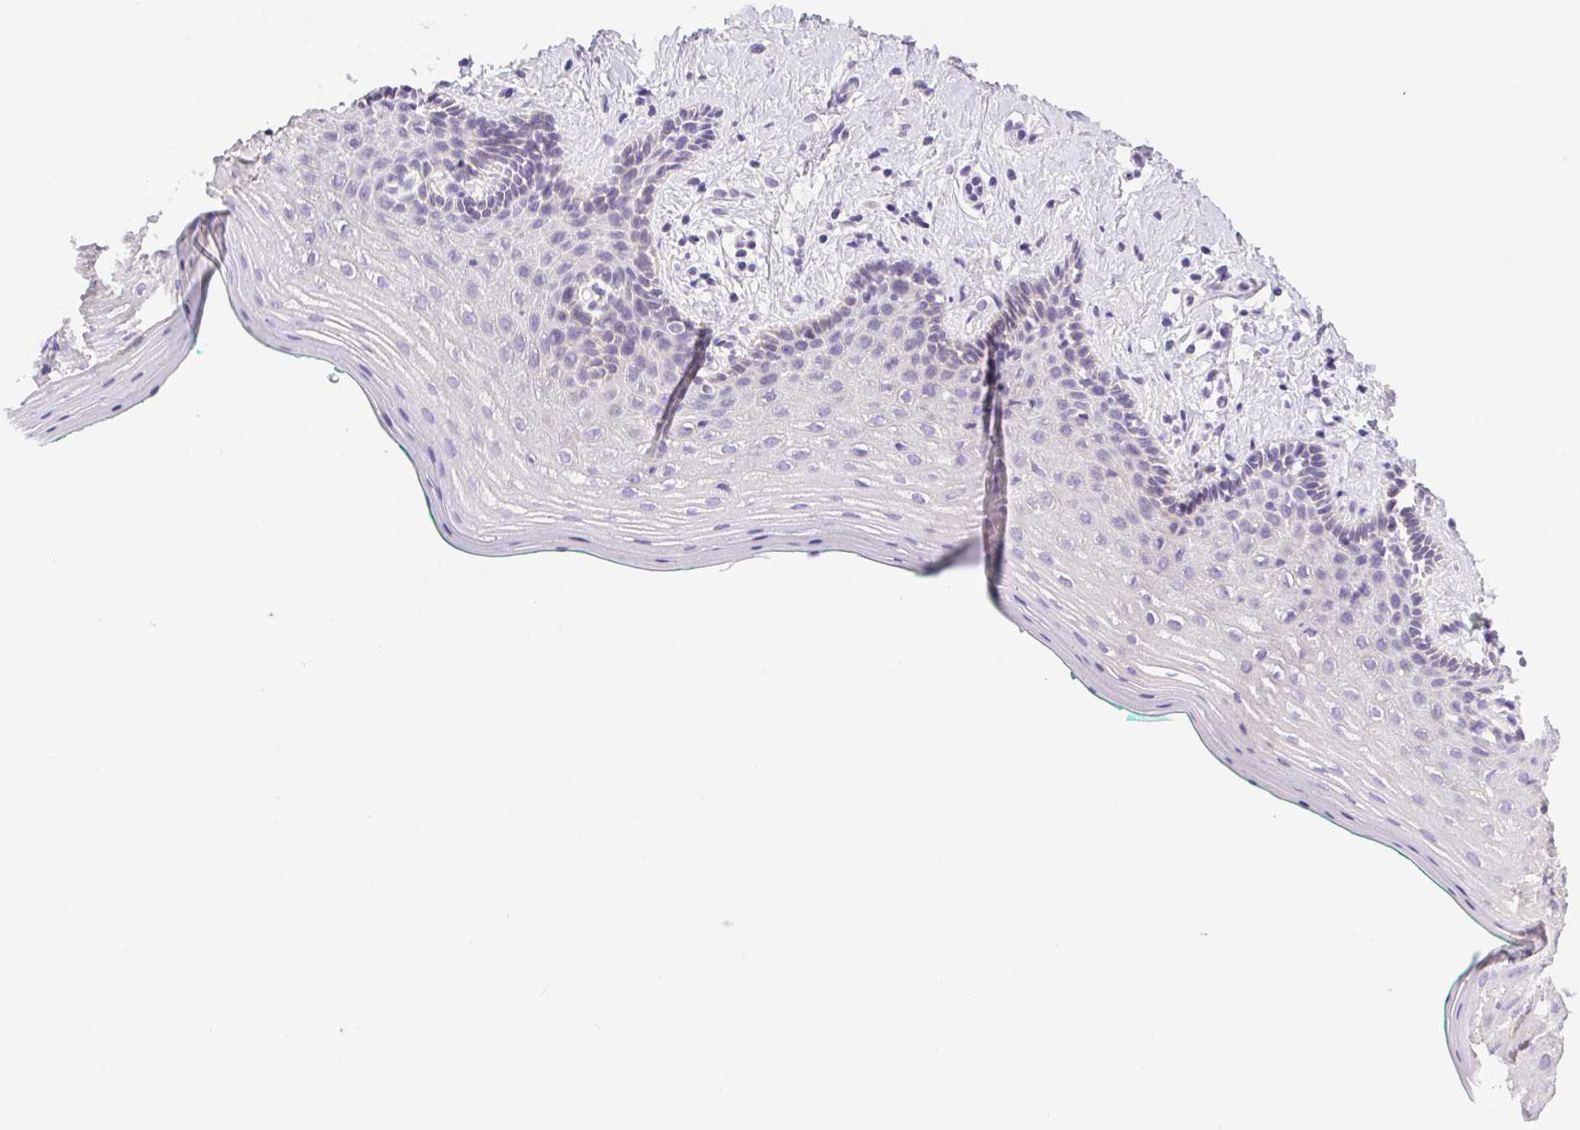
{"staining": {"intensity": "weak", "quantity": "<25%", "location": "cytoplasmic/membranous"}, "tissue": "vagina", "cell_type": "Squamous epithelial cells", "image_type": "normal", "snomed": [{"axis": "morphology", "description": "Normal tissue, NOS"}, {"axis": "topography", "description": "Vagina"}], "caption": "DAB immunohistochemical staining of benign human vagina reveals no significant expression in squamous epithelial cells.", "gene": "DYNC2LI1", "patient": {"sex": "female", "age": 42}}